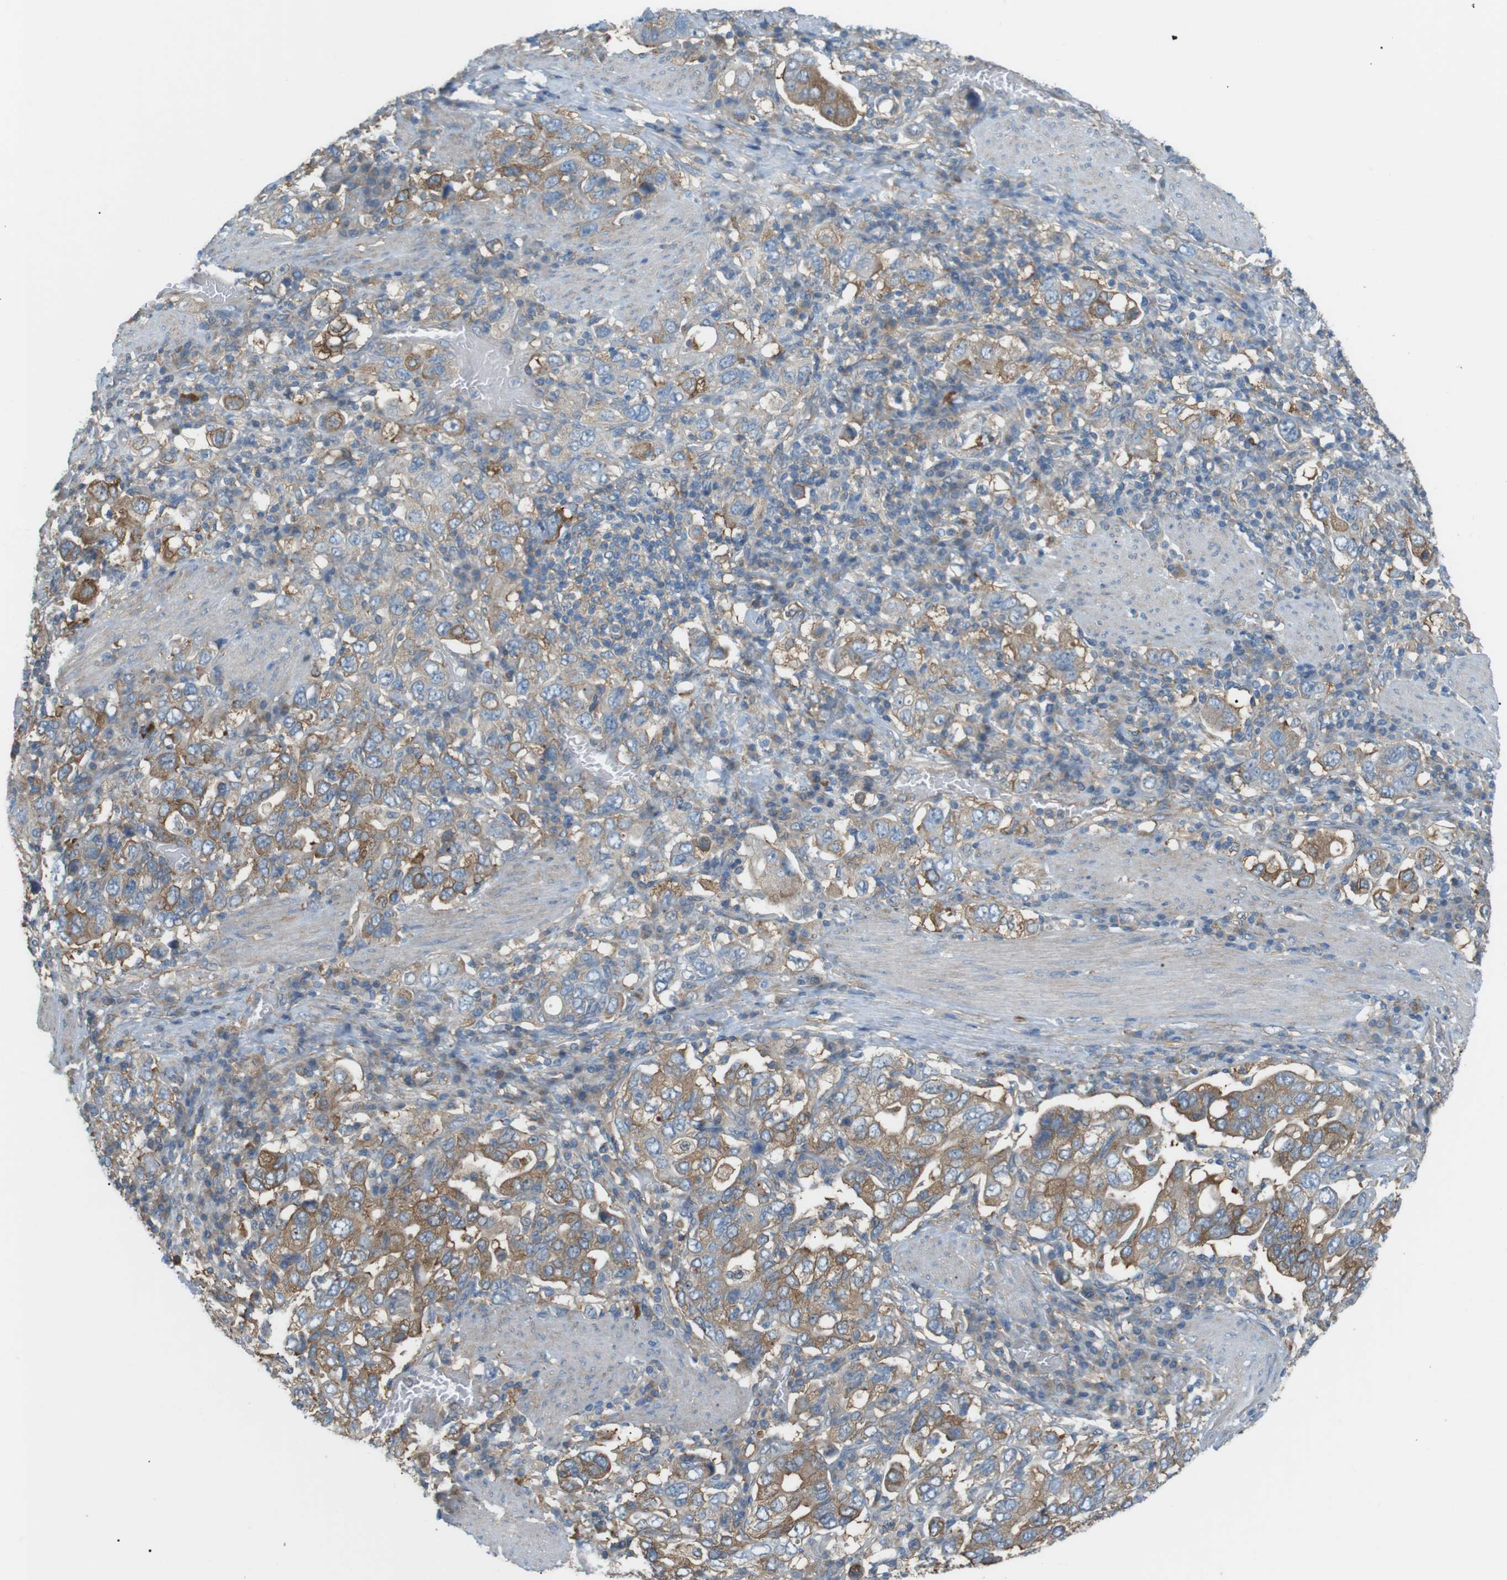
{"staining": {"intensity": "moderate", "quantity": ">75%", "location": "cytoplasmic/membranous"}, "tissue": "stomach cancer", "cell_type": "Tumor cells", "image_type": "cancer", "snomed": [{"axis": "morphology", "description": "Adenocarcinoma, NOS"}, {"axis": "topography", "description": "Stomach, upper"}], "caption": "This is a photomicrograph of immunohistochemistry (IHC) staining of stomach cancer (adenocarcinoma), which shows moderate staining in the cytoplasmic/membranous of tumor cells.", "gene": "PEPD", "patient": {"sex": "male", "age": 62}}